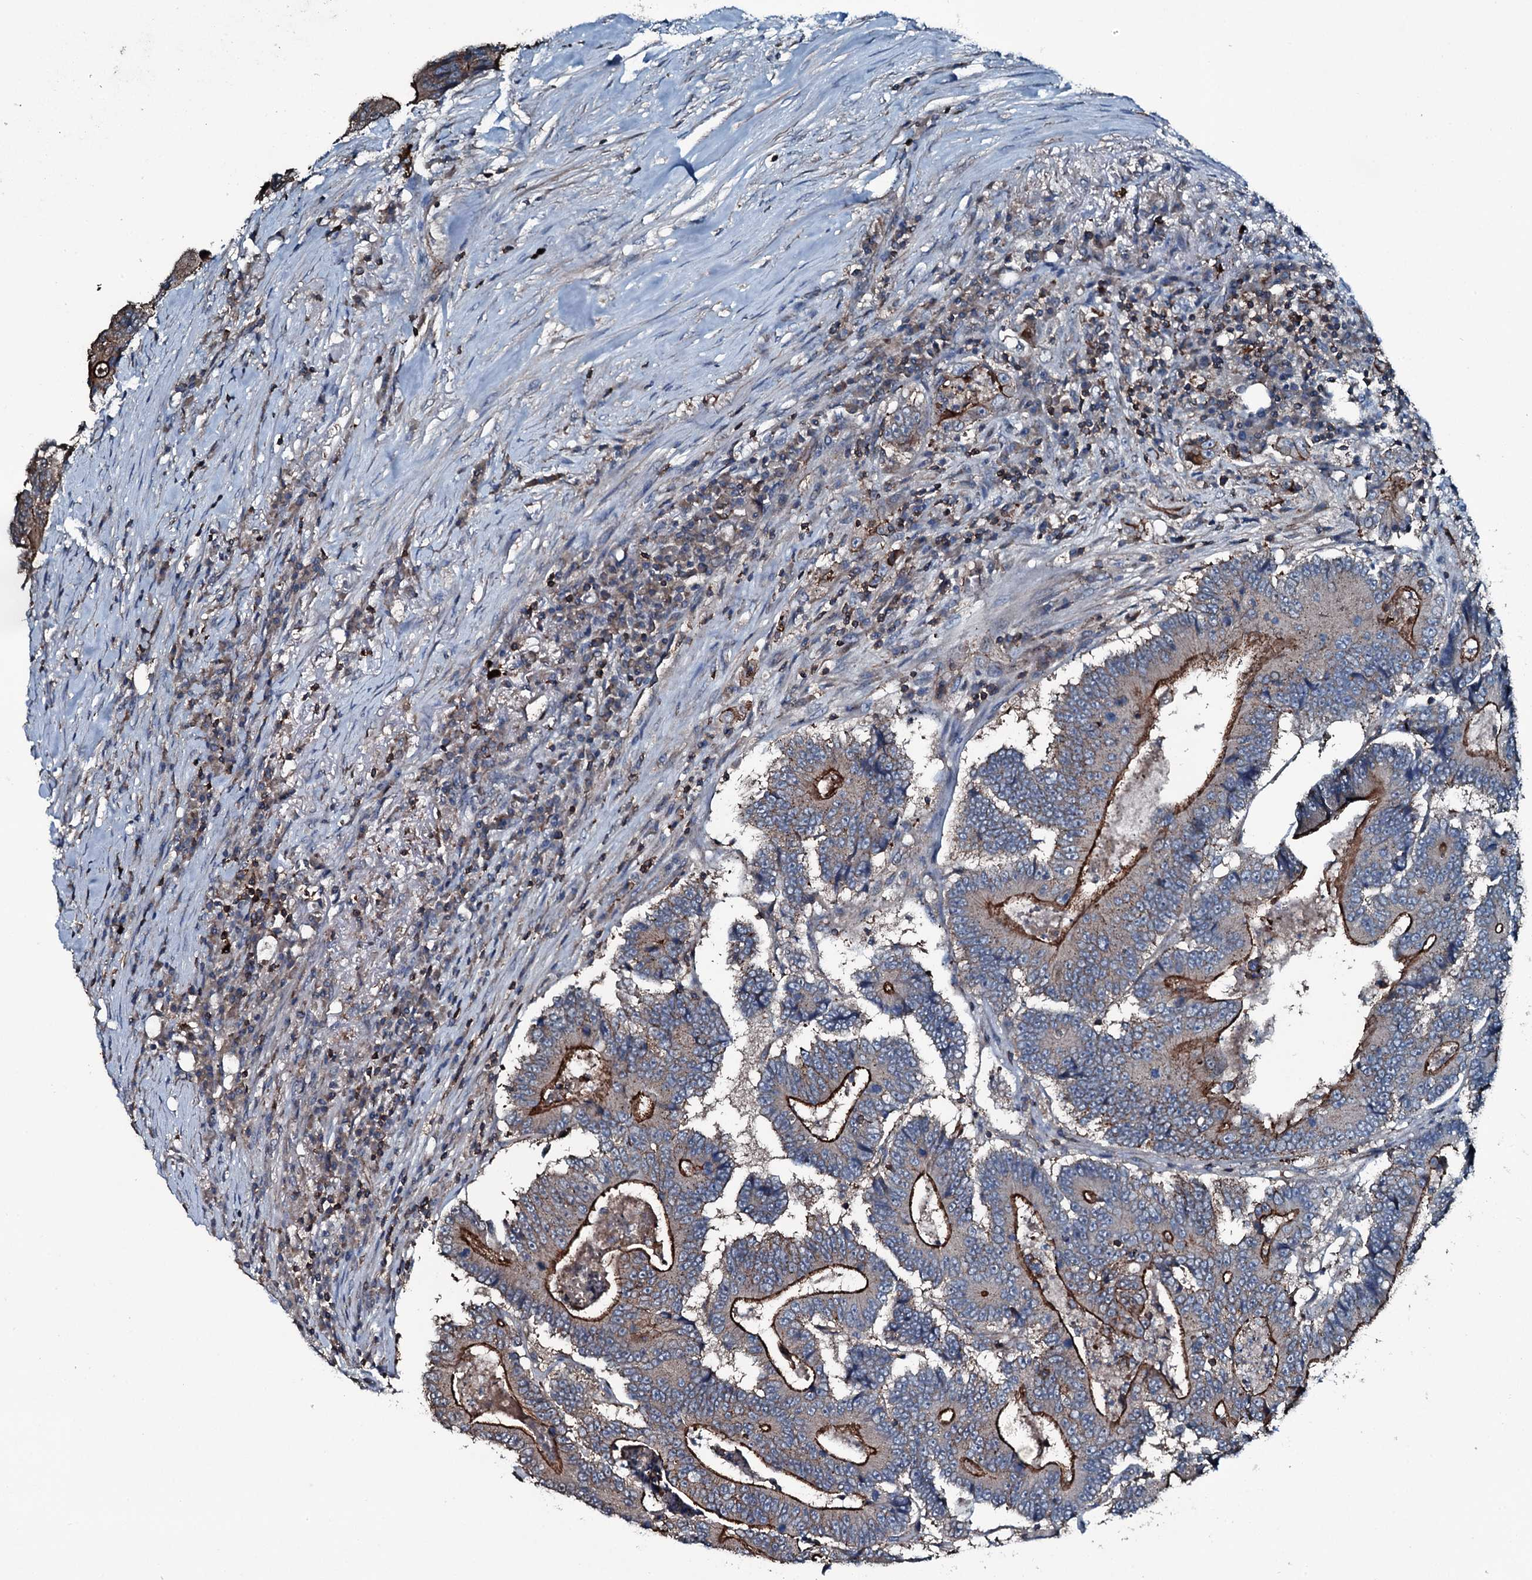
{"staining": {"intensity": "strong", "quantity": "25%-75%", "location": "cytoplasmic/membranous"}, "tissue": "colorectal cancer", "cell_type": "Tumor cells", "image_type": "cancer", "snomed": [{"axis": "morphology", "description": "Adenocarcinoma, NOS"}, {"axis": "topography", "description": "Colon"}], "caption": "The photomicrograph displays immunohistochemical staining of colorectal cancer (adenocarcinoma). There is strong cytoplasmic/membranous staining is seen in about 25%-75% of tumor cells.", "gene": "SLC25A38", "patient": {"sex": "male", "age": 83}}